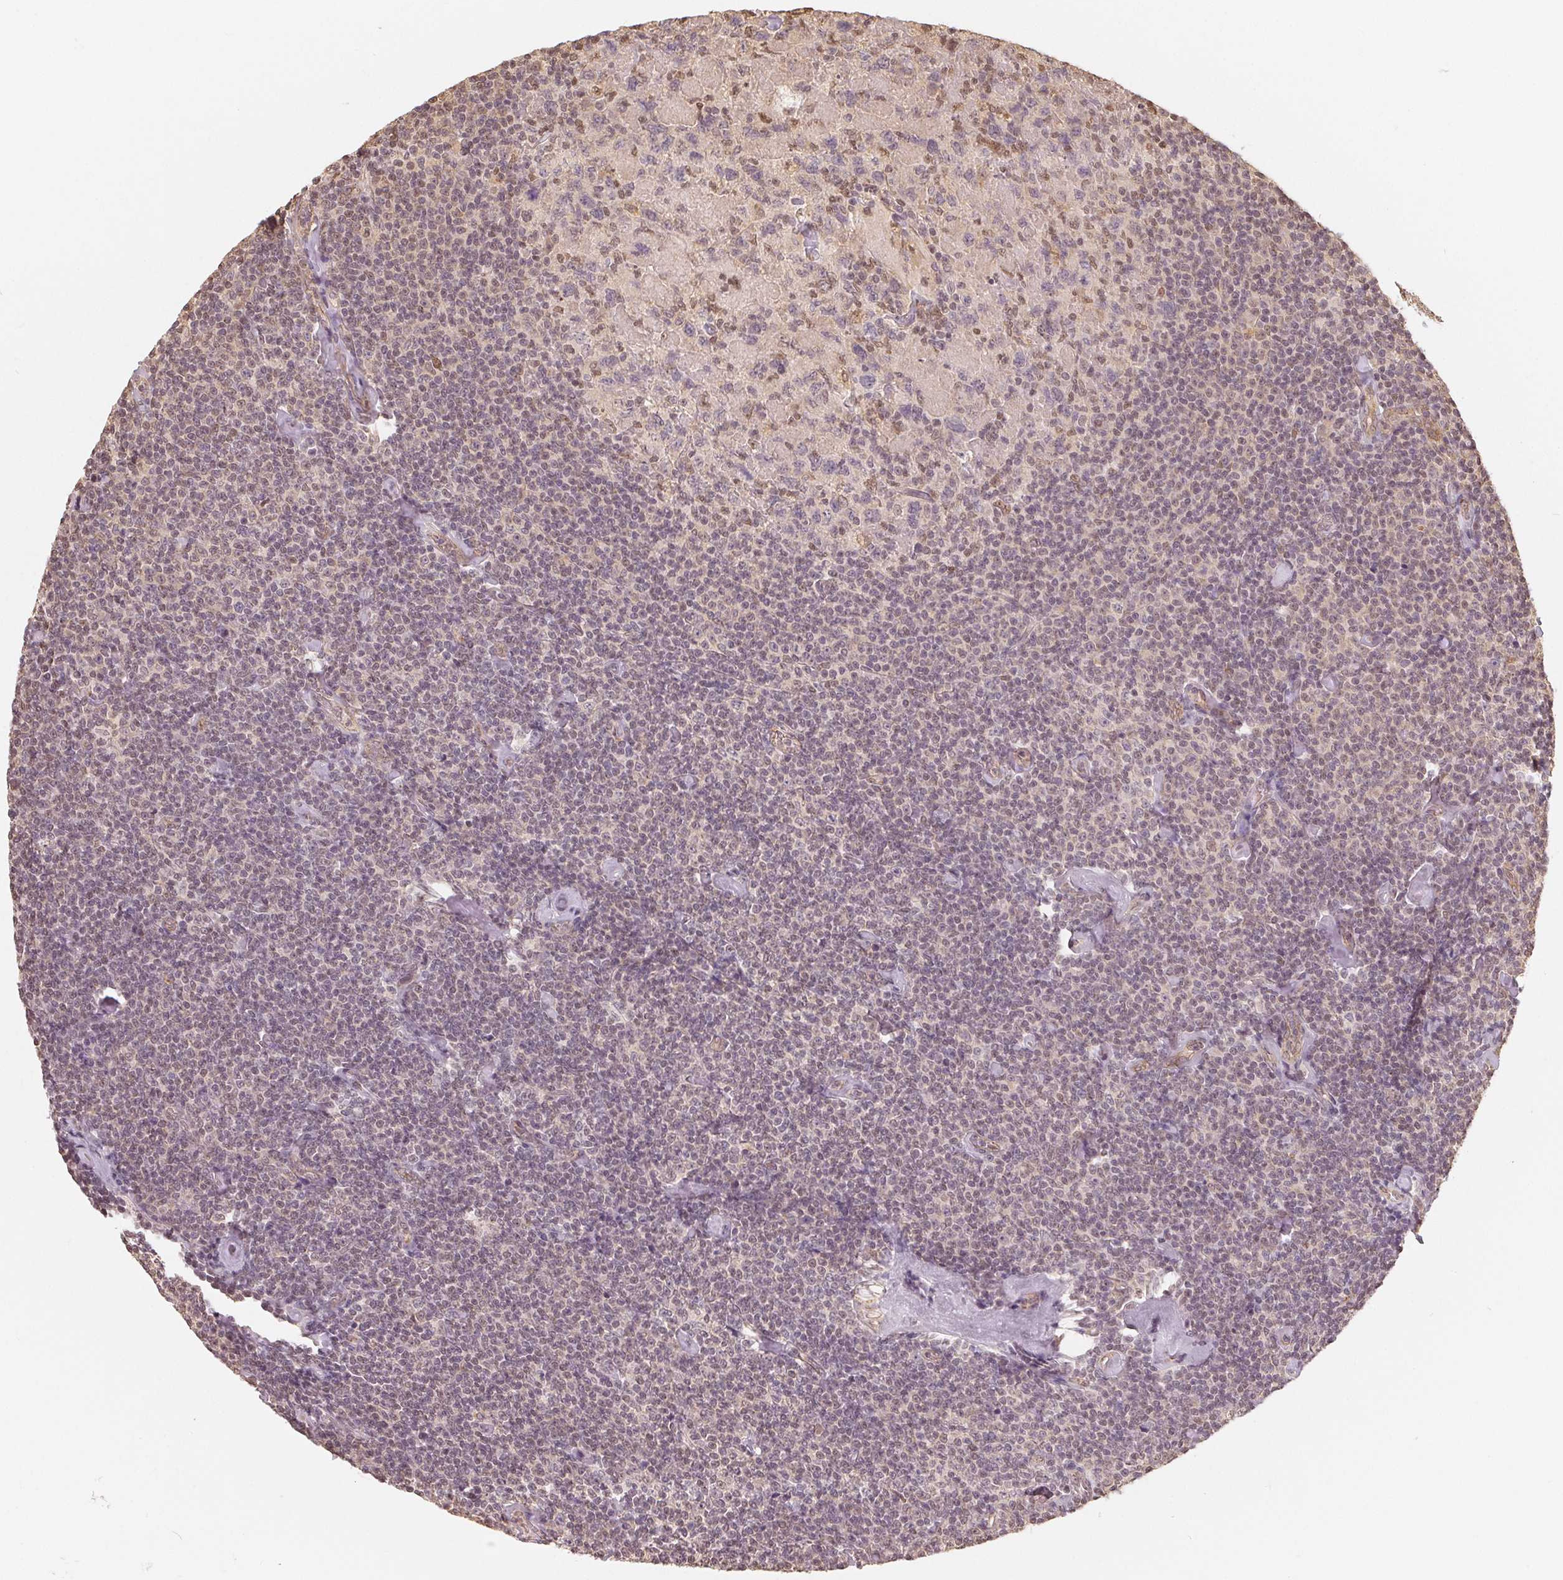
{"staining": {"intensity": "weak", "quantity": "<25%", "location": "nuclear"}, "tissue": "lymphoma", "cell_type": "Tumor cells", "image_type": "cancer", "snomed": [{"axis": "morphology", "description": "Malignant lymphoma, non-Hodgkin's type, Low grade"}, {"axis": "topography", "description": "Lymph node"}], "caption": "Immunohistochemical staining of lymphoma exhibits no significant positivity in tumor cells.", "gene": "GUSB", "patient": {"sex": "male", "age": 81}}